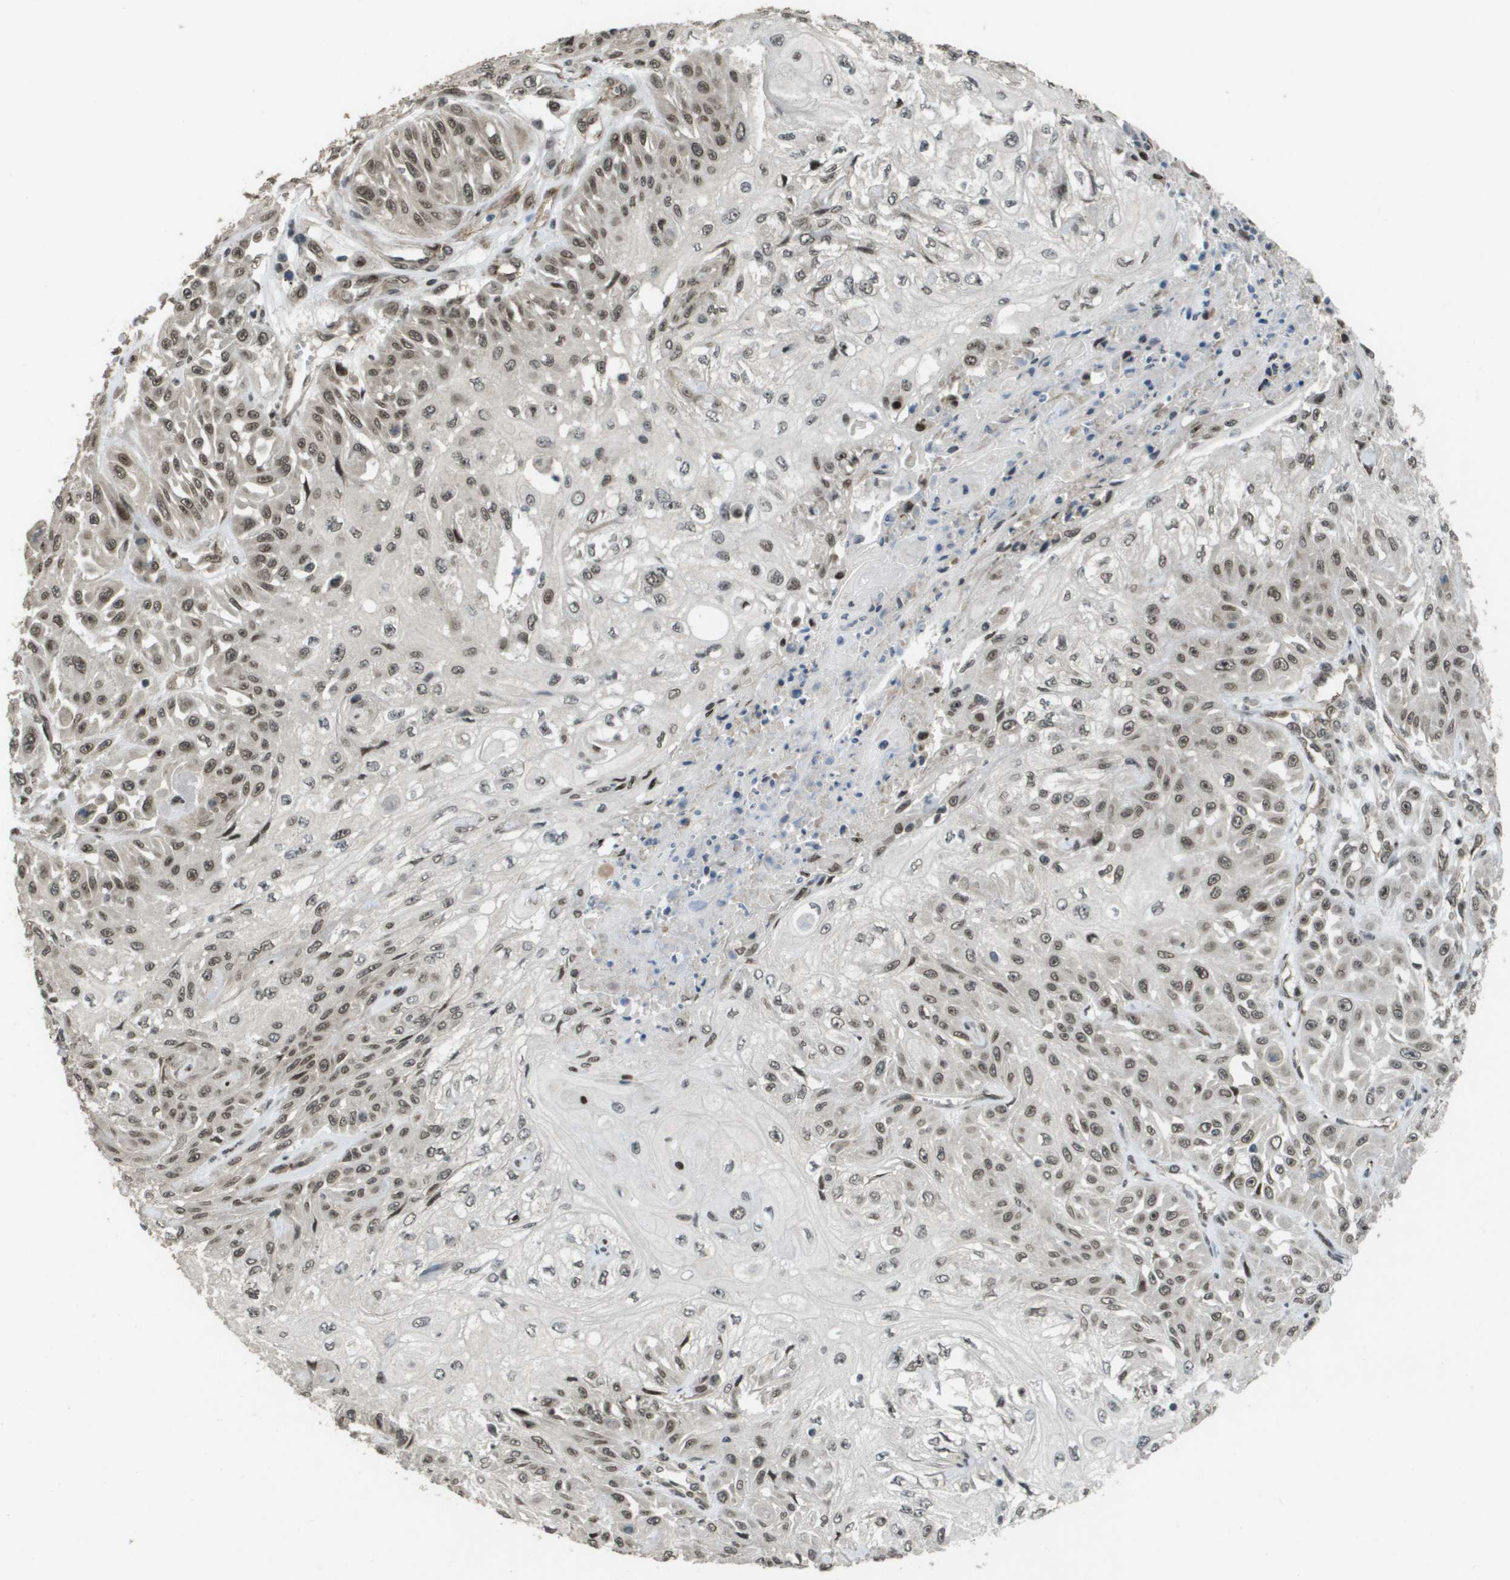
{"staining": {"intensity": "weak", "quantity": ">75%", "location": "nuclear"}, "tissue": "skin cancer", "cell_type": "Tumor cells", "image_type": "cancer", "snomed": [{"axis": "morphology", "description": "Squamous cell carcinoma, NOS"}, {"axis": "morphology", "description": "Squamous cell carcinoma, metastatic, NOS"}, {"axis": "topography", "description": "Skin"}, {"axis": "topography", "description": "Lymph node"}], "caption": "A brown stain labels weak nuclear staining of a protein in skin cancer tumor cells.", "gene": "KAT5", "patient": {"sex": "male", "age": 75}}